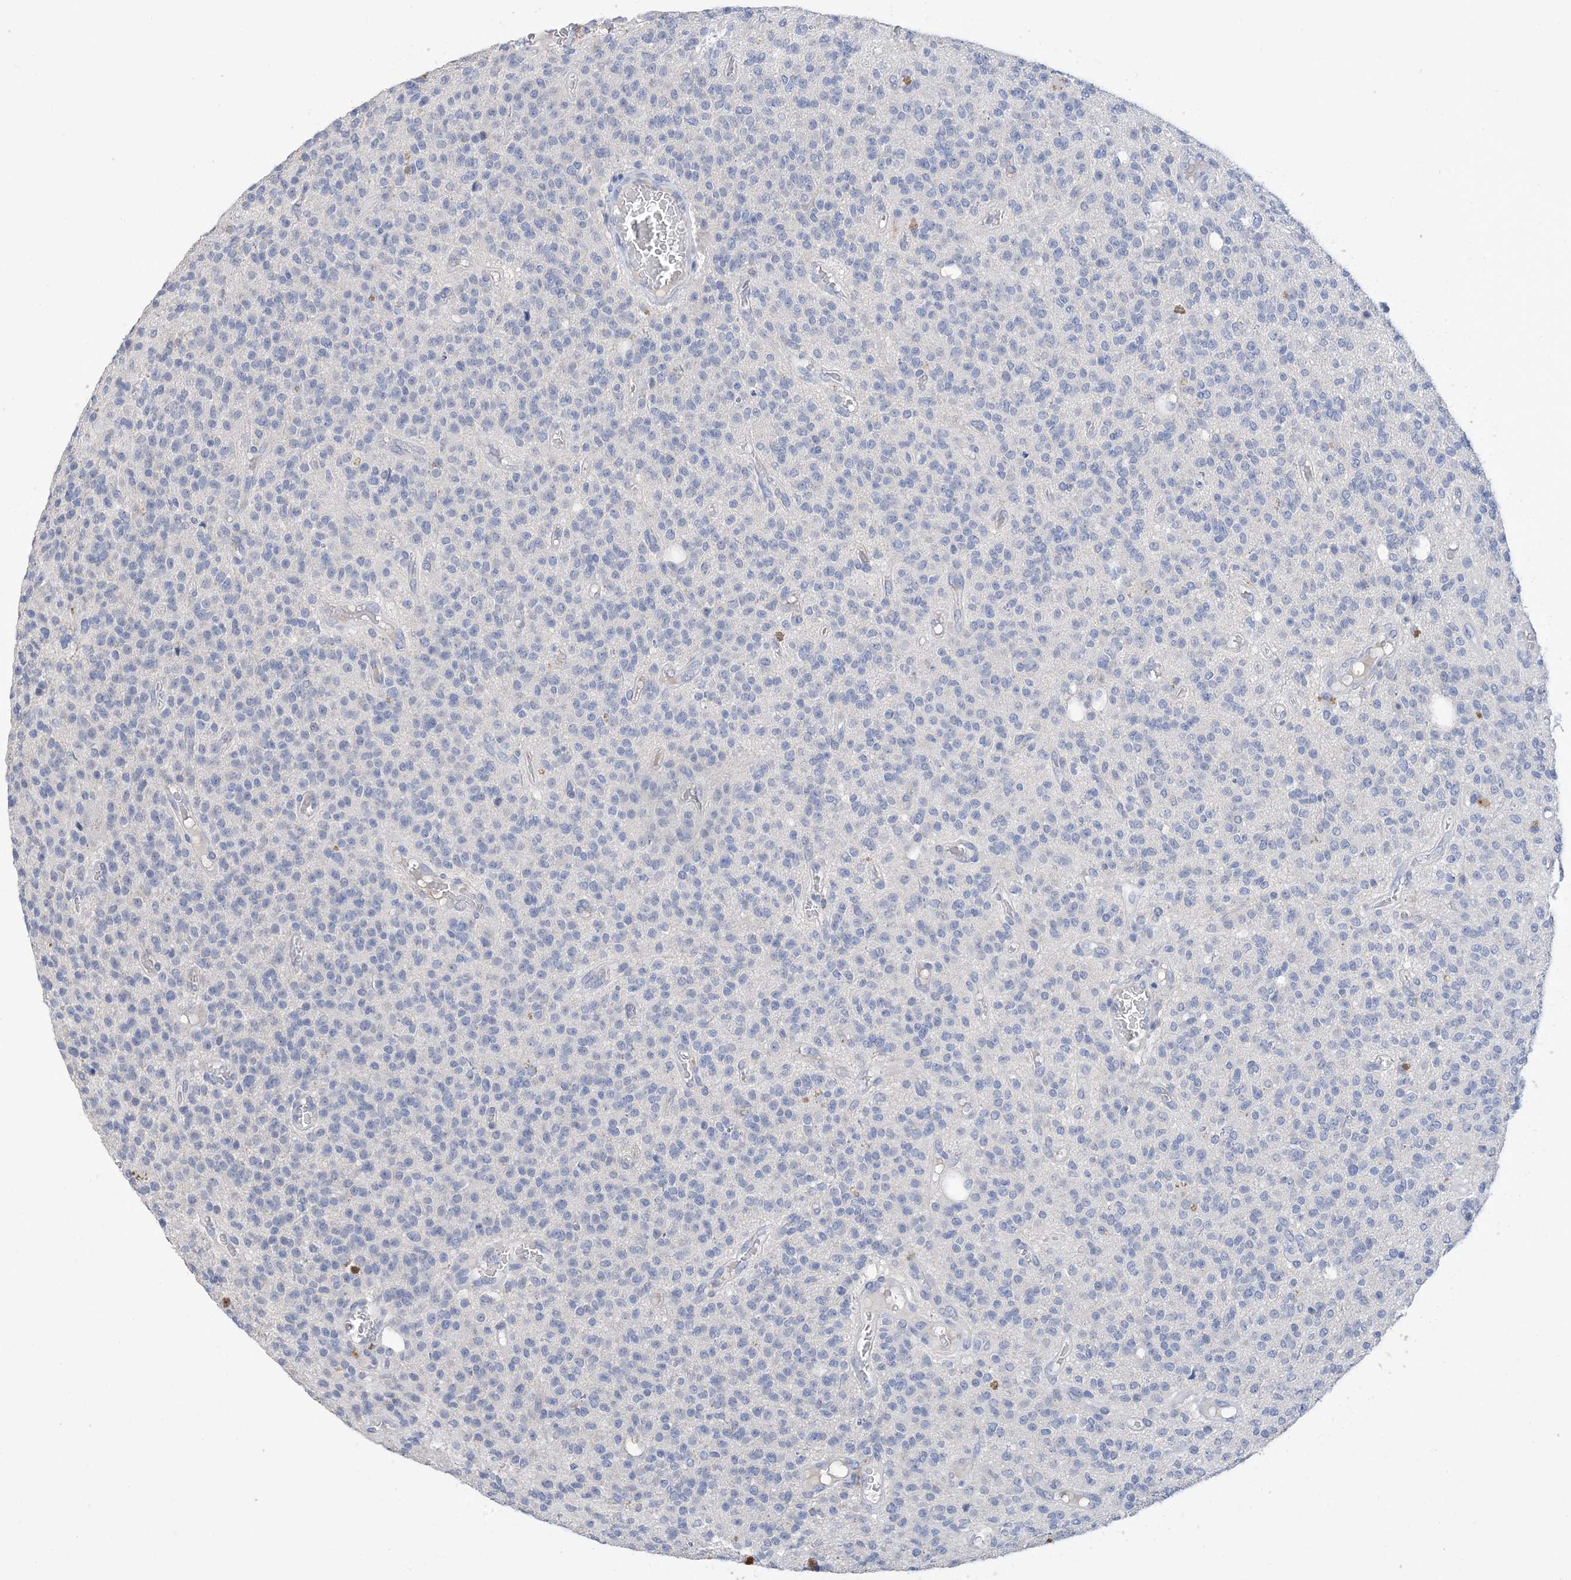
{"staining": {"intensity": "negative", "quantity": "none", "location": "none"}, "tissue": "glioma", "cell_type": "Tumor cells", "image_type": "cancer", "snomed": [{"axis": "morphology", "description": "Glioma, malignant, High grade"}, {"axis": "topography", "description": "Brain"}], "caption": "DAB (3,3'-diaminobenzidine) immunohistochemical staining of high-grade glioma (malignant) demonstrates no significant staining in tumor cells. (Stains: DAB immunohistochemistry with hematoxylin counter stain, Microscopy: brightfield microscopy at high magnification).", "gene": "DSC3", "patient": {"sex": "male", "age": 34}}